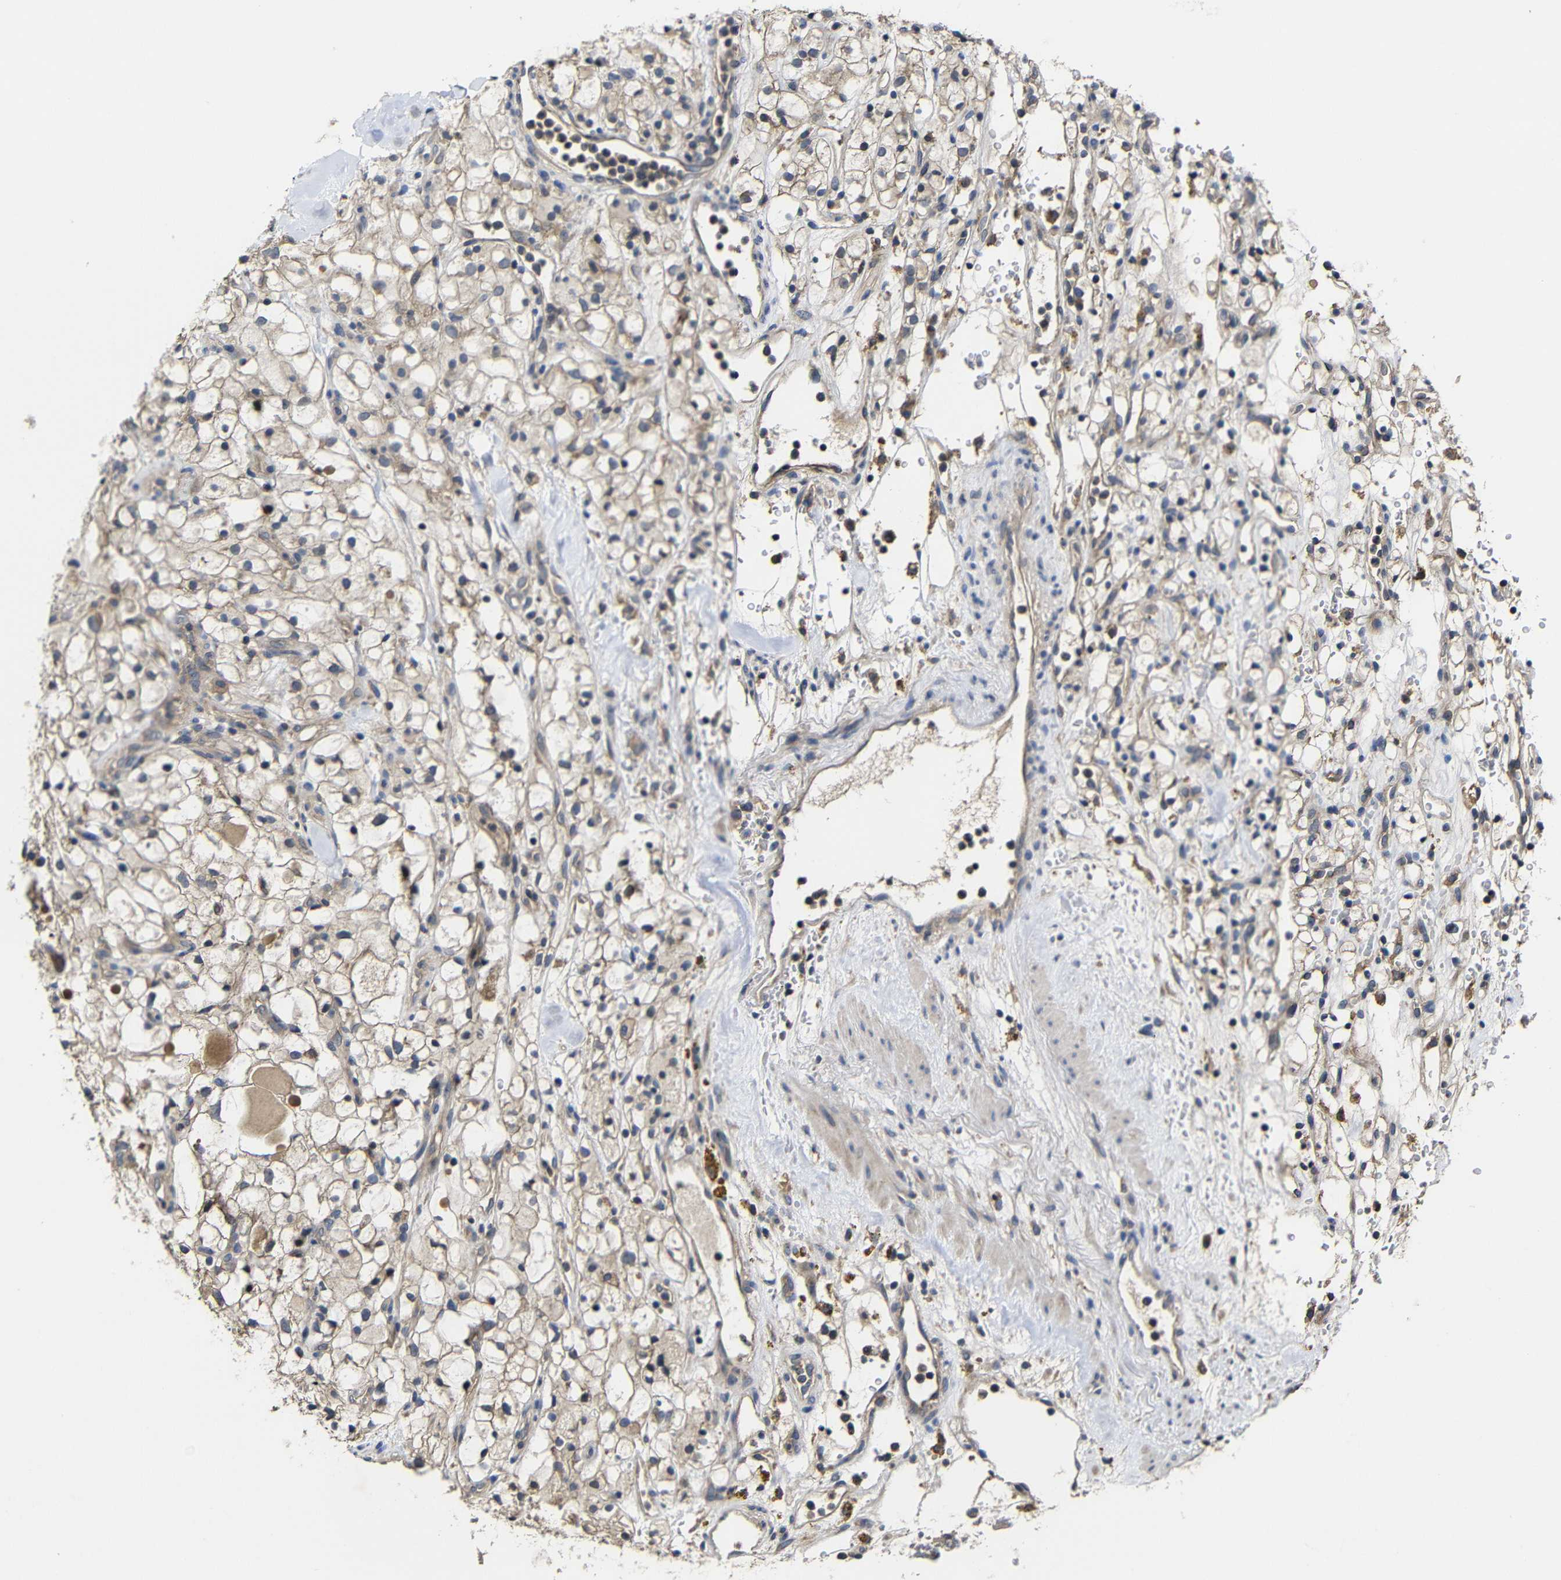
{"staining": {"intensity": "weak", "quantity": ">75%", "location": "cytoplasmic/membranous"}, "tissue": "renal cancer", "cell_type": "Tumor cells", "image_type": "cancer", "snomed": [{"axis": "morphology", "description": "Adenocarcinoma, NOS"}, {"axis": "topography", "description": "Kidney"}], "caption": "An immunohistochemistry micrograph of tumor tissue is shown. Protein staining in brown labels weak cytoplasmic/membranous positivity in adenocarcinoma (renal) within tumor cells.", "gene": "LPAR5", "patient": {"sex": "female", "age": 60}}